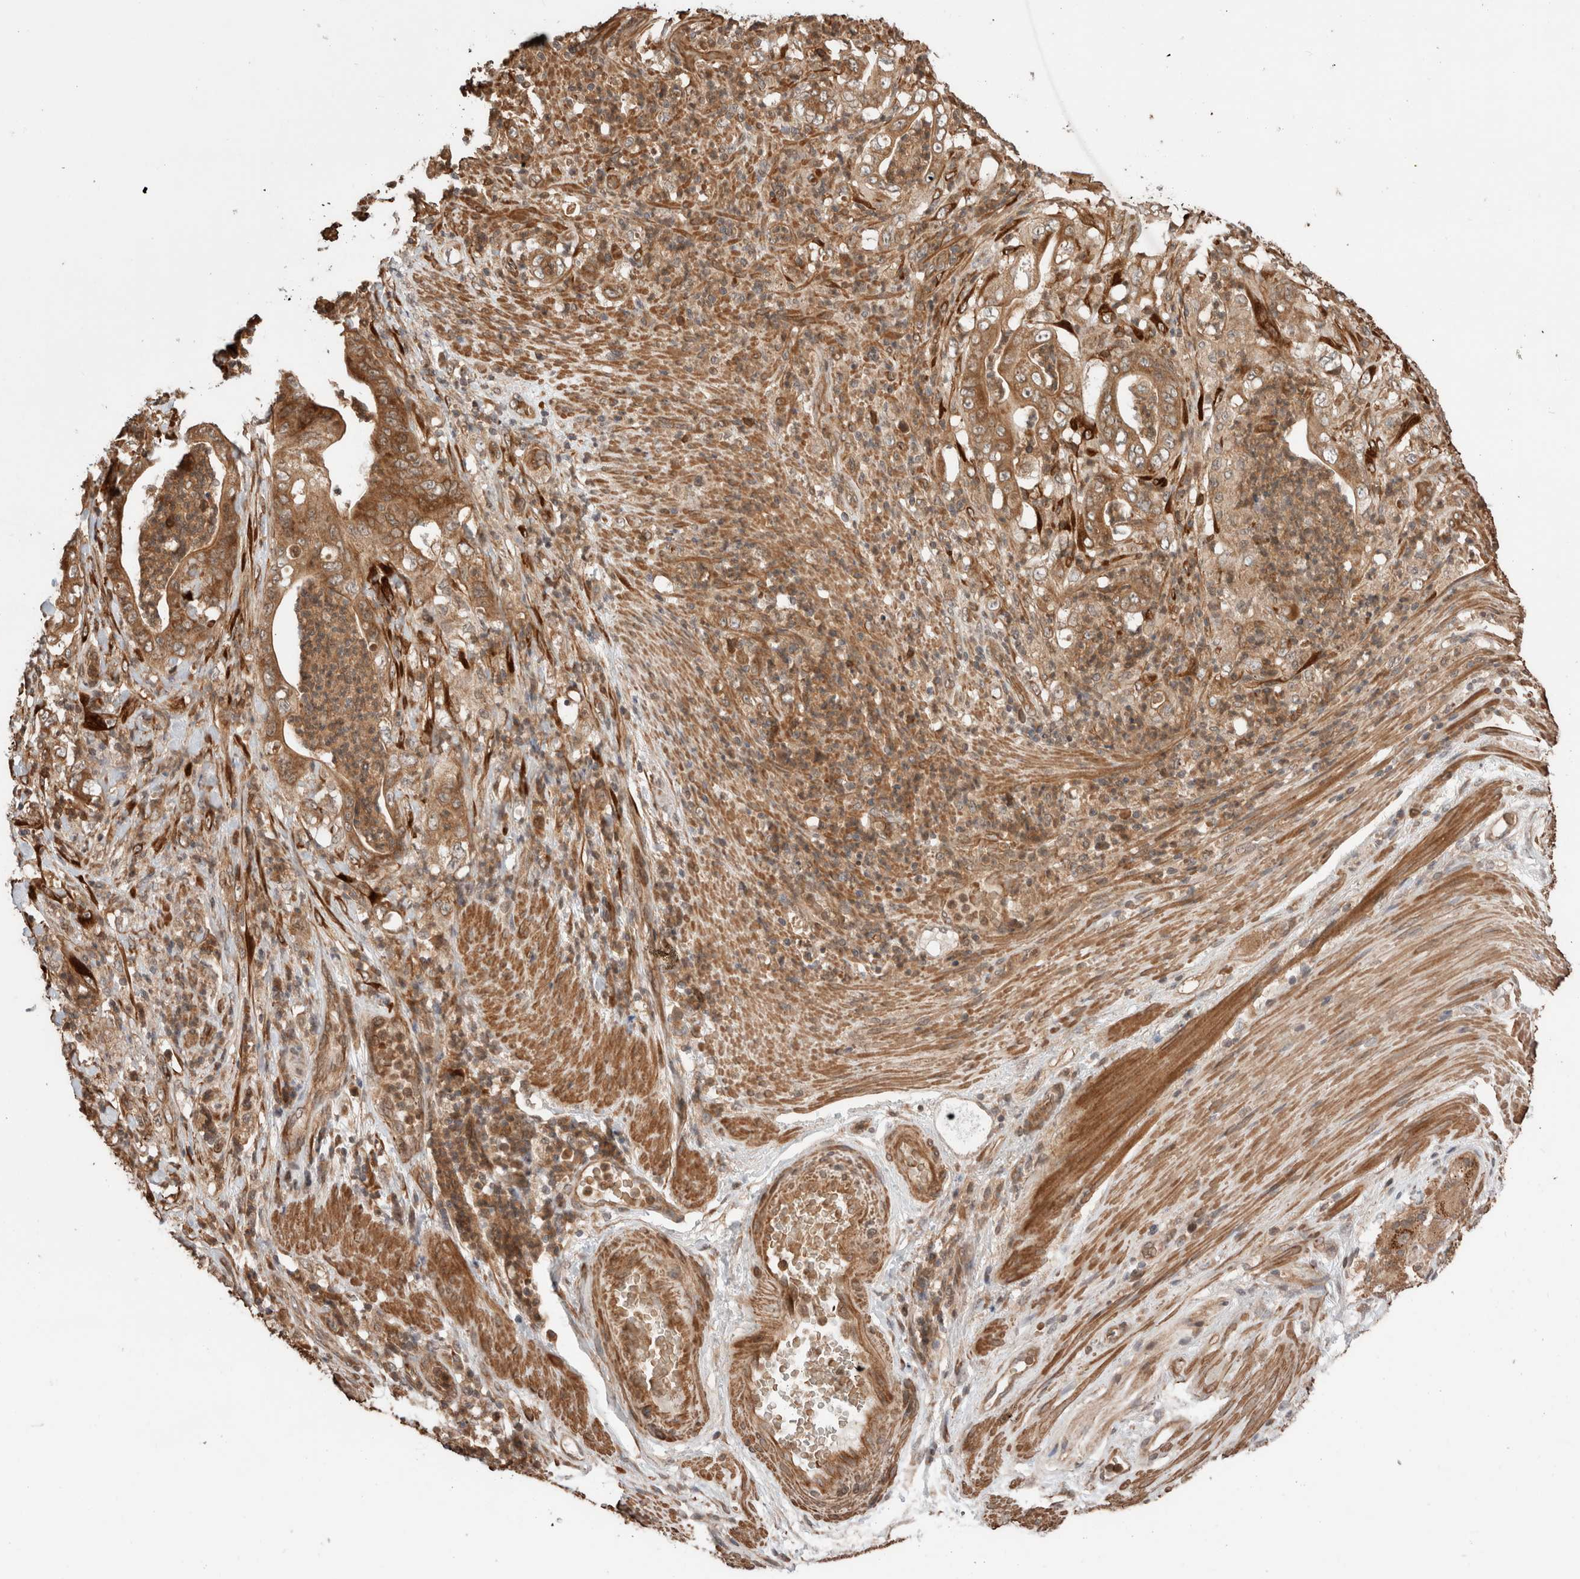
{"staining": {"intensity": "moderate", "quantity": ">75%", "location": "cytoplasmic/membranous"}, "tissue": "stomach cancer", "cell_type": "Tumor cells", "image_type": "cancer", "snomed": [{"axis": "morphology", "description": "Adenocarcinoma, NOS"}, {"axis": "topography", "description": "Stomach"}], "caption": "IHC (DAB) staining of human adenocarcinoma (stomach) displays moderate cytoplasmic/membranous protein staining in about >75% of tumor cells.", "gene": "ZNF649", "patient": {"sex": "female", "age": 73}}